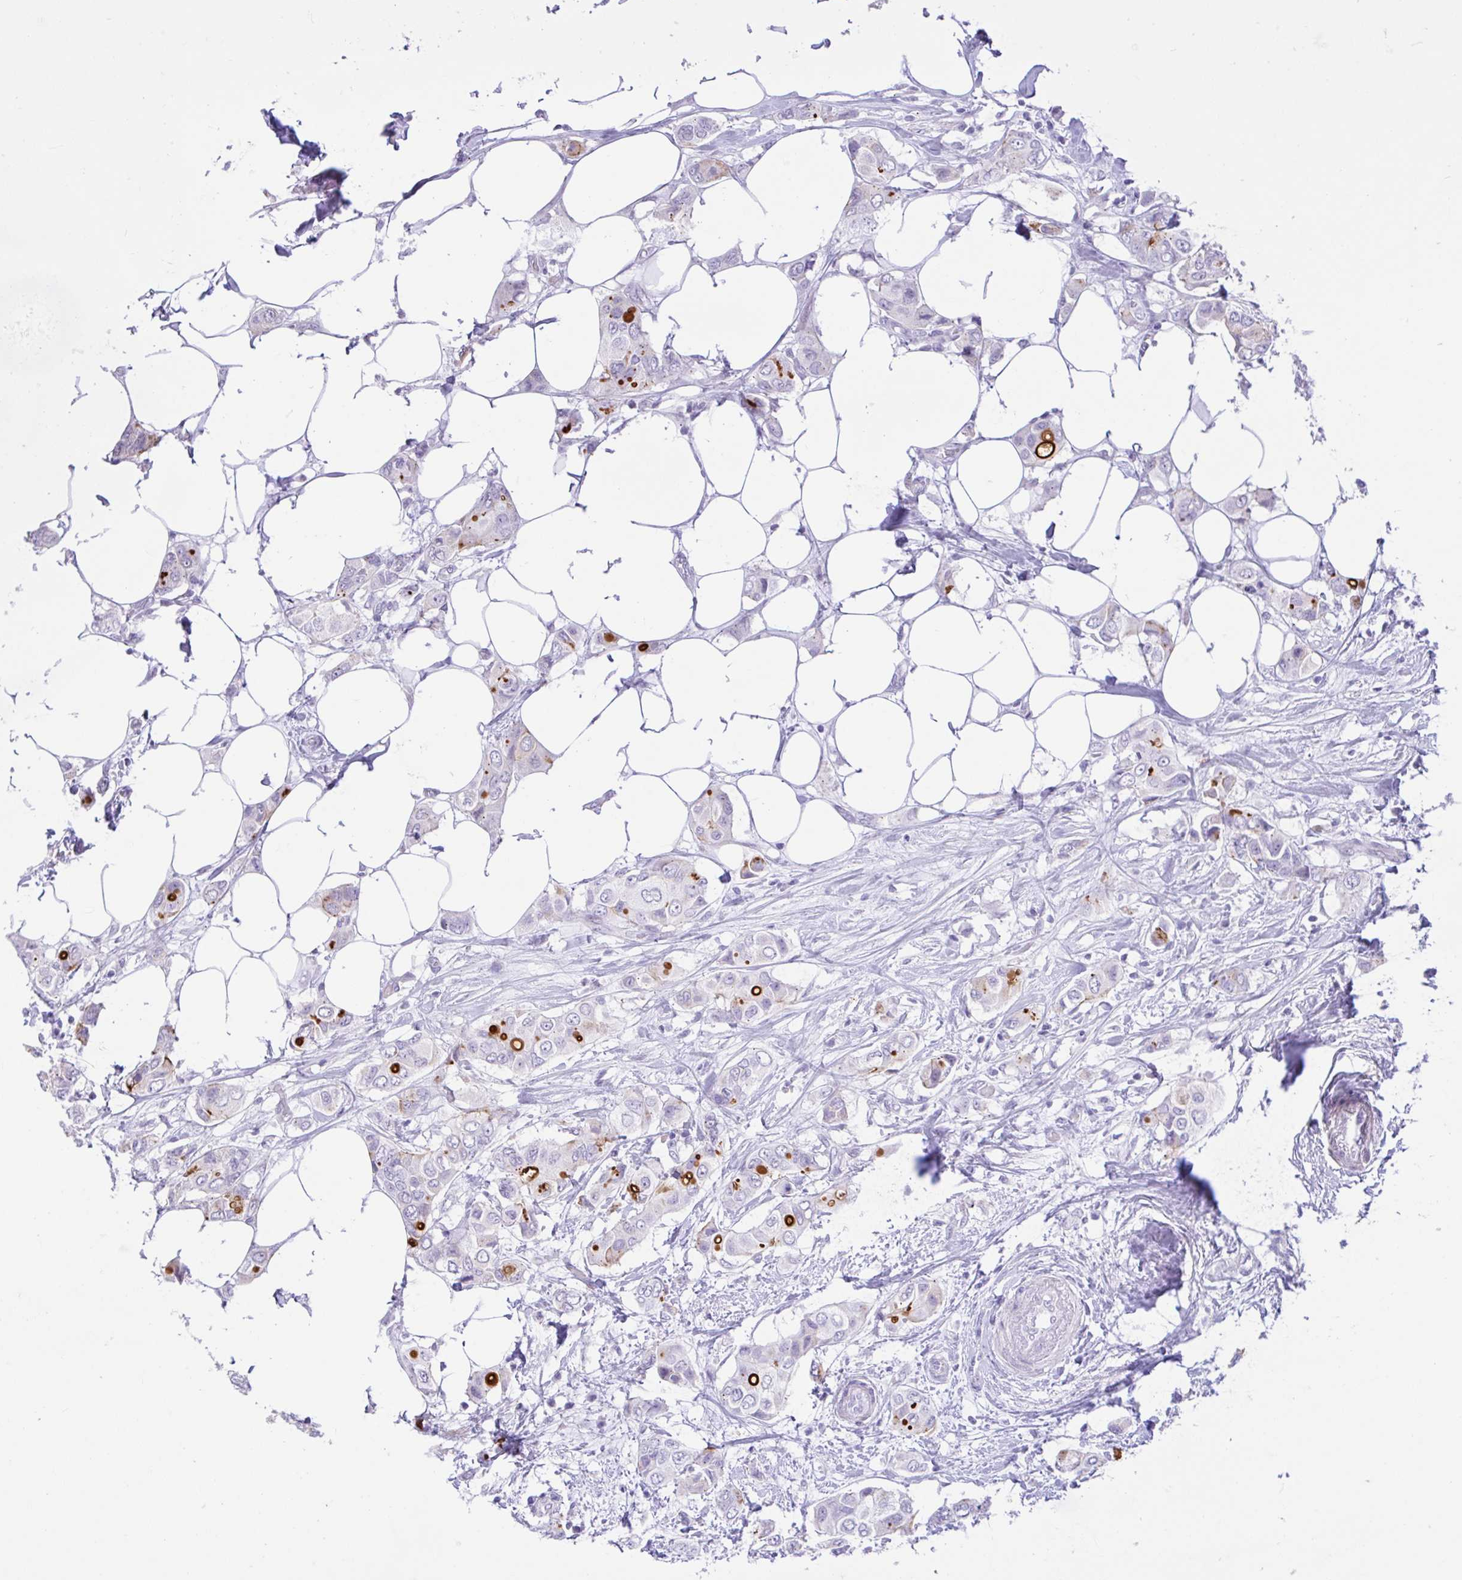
{"staining": {"intensity": "strong", "quantity": "<25%", "location": "cytoplasmic/membranous"}, "tissue": "breast cancer", "cell_type": "Tumor cells", "image_type": "cancer", "snomed": [{"axis": "morphology", "description": "Lobular carcinoma"}, {"axis": "topography", "description": "Breast"}], "caption": "This photomicrograph shows IHC staining of human breast cancer (lobular carcinoma), with medium strong cytoplasmic/membranous positivity in approximately <25% of tumor cells.", "gene": "REEP1", "patient": {"sex": "female", "age": 51}}